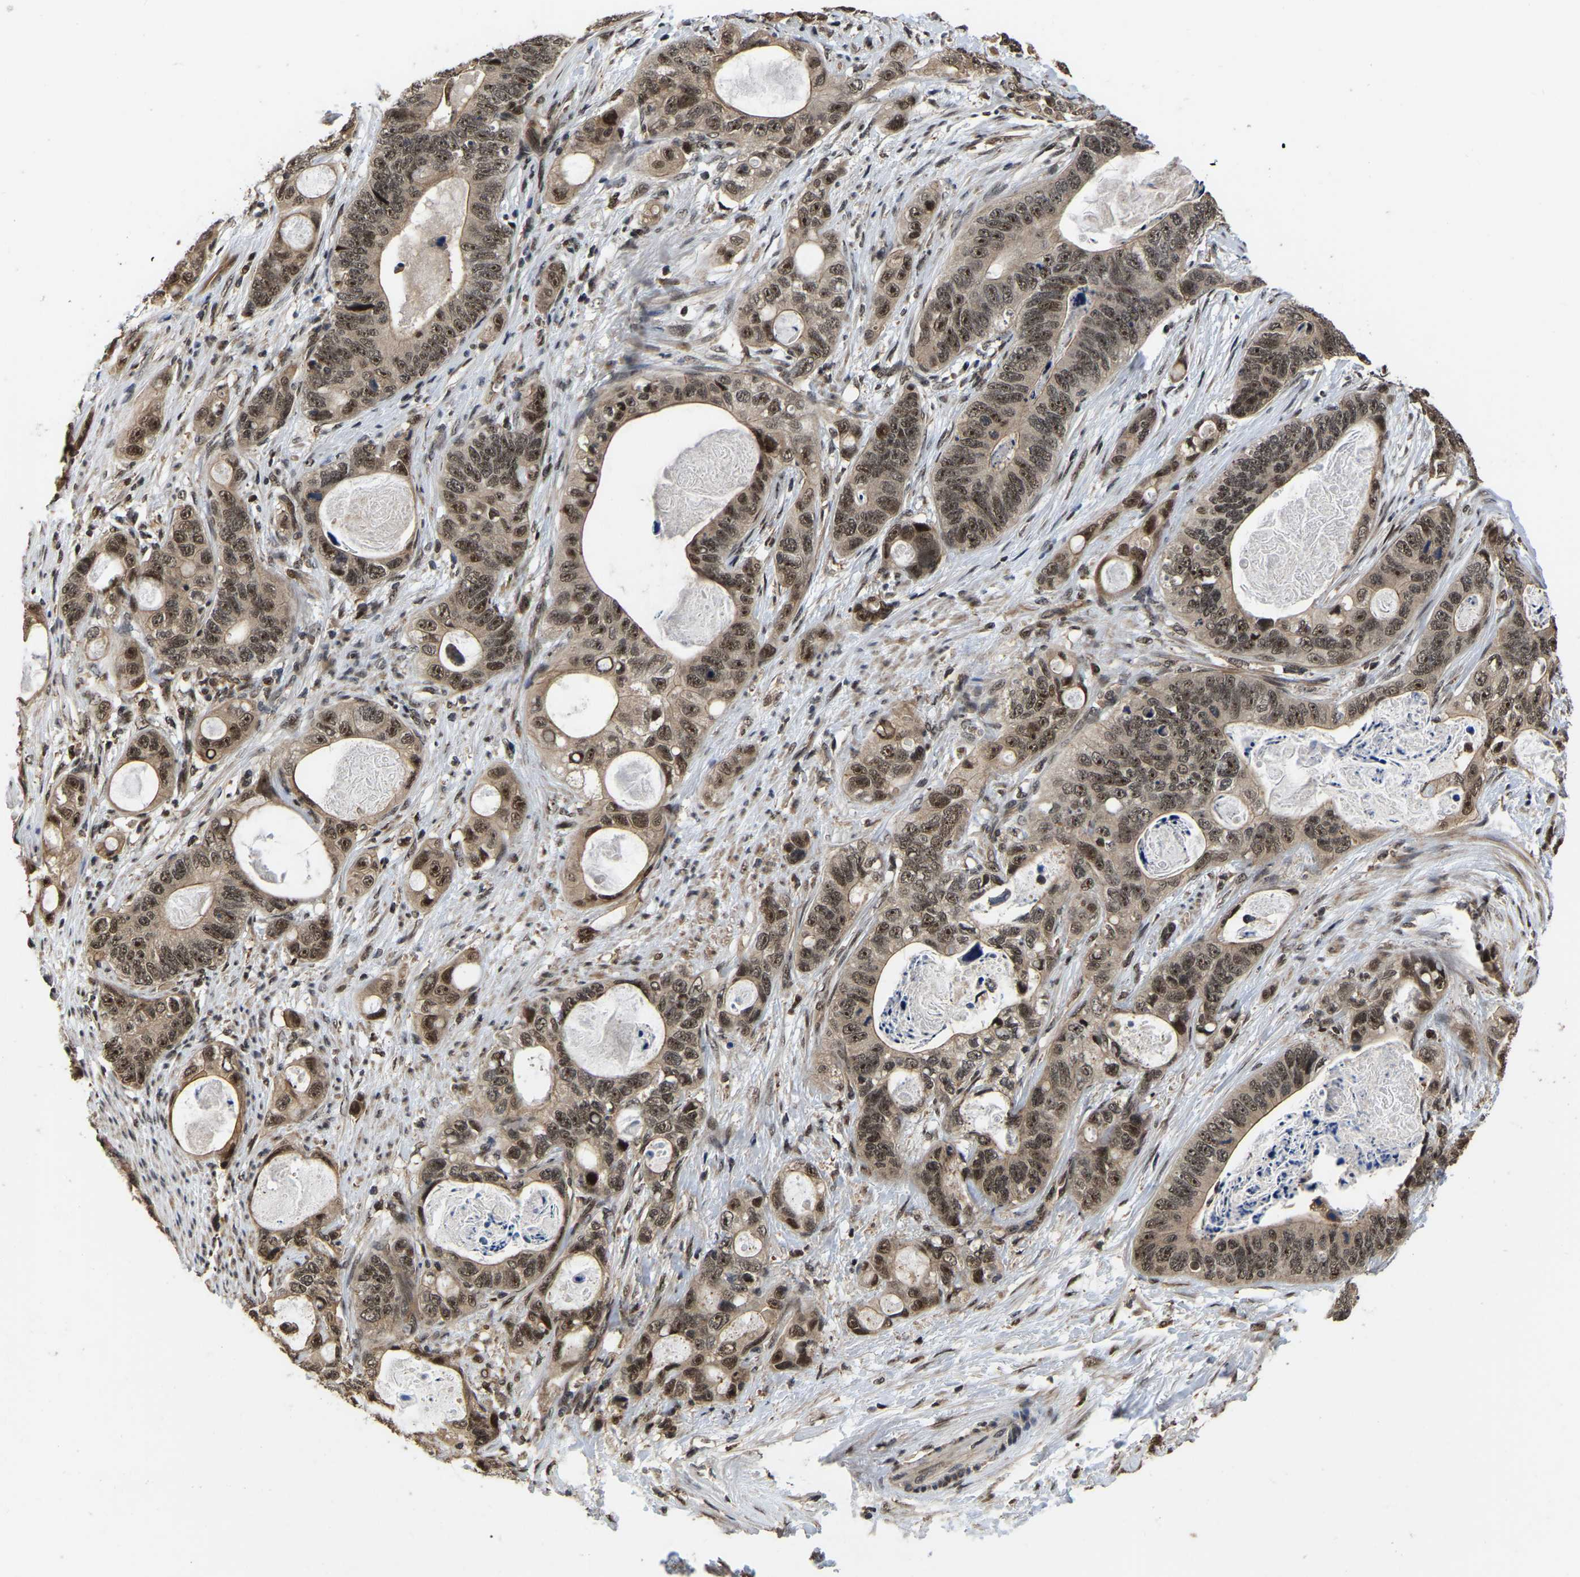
{"staining": {"intensity": "moderate", "quantity": ">75%", "location": "cytoplasmic/membranous,nuclear"}, "tissue": "stomach cancer", "cell_type": "Tumor cells", "image_type": "cancer", "snomed": [{"axis": "morphology", "description": "Normal tissue, NOS"}, {"axis": "morphology", "description": "Adenocarcinoma, NOS"}, {"axis": "topography", "description": "Stomach"}], "caption": "About >75% of tumor cells in human stomach adenocarcinoma show moderate cytoplasmic/membranous and nuclear protein positivity as visualized by brown immunohistochemical staining.", "gene": "CIAO1", "patient": {"sex": "female", "age": 89}}